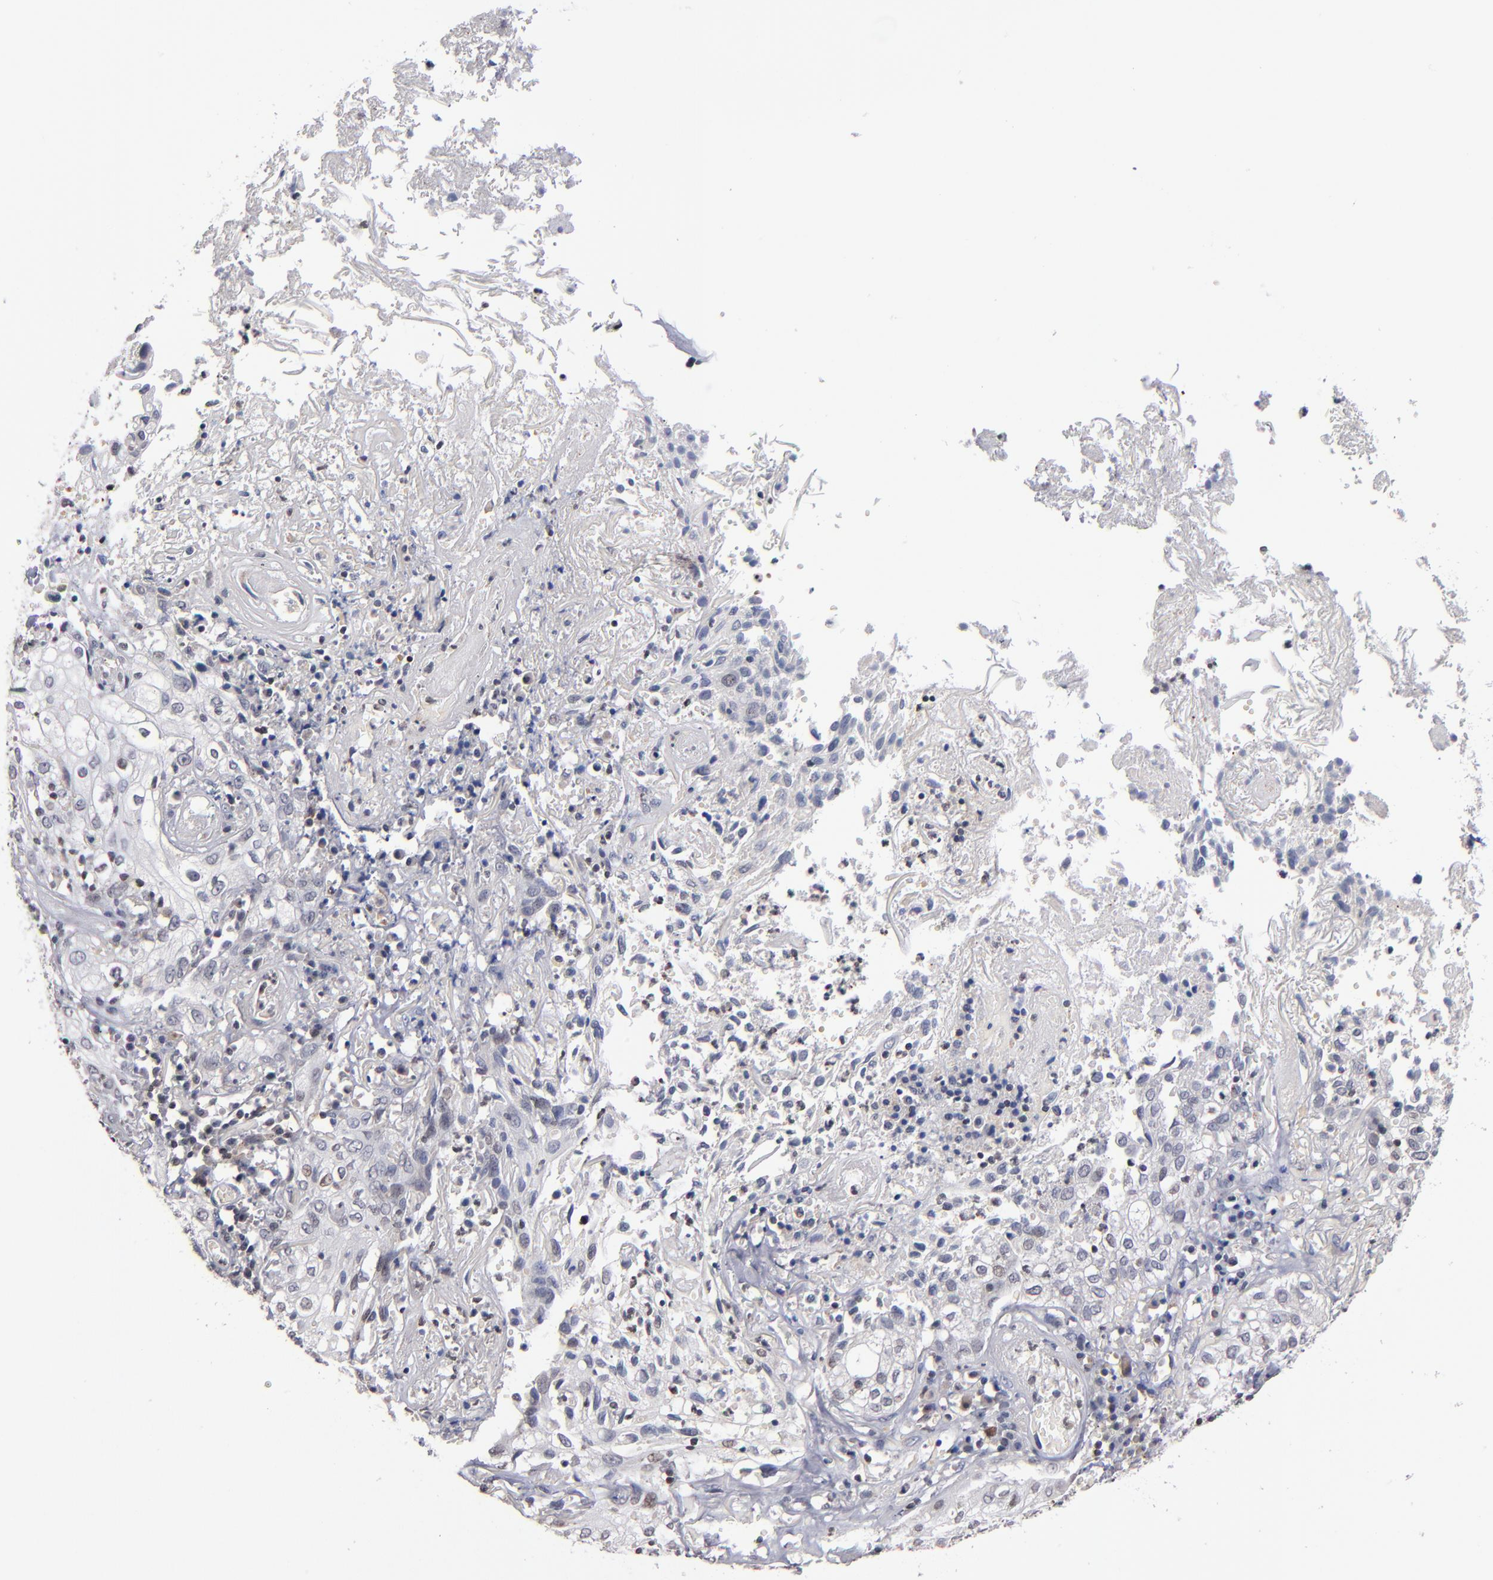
{"staining": {"intensity": "weak", "quantity": "<25%", "location": "nuclear"}, "tissue": "skin cancer", "cell_type": "Tumor cells", "image_type": "cancer", "snomed": [{"axis": "morphology", "description": "Squamous cell carcinoma, NOS"}, {"axis": "topography", "description": "Skin"}], "caption": "High magnification brightfield microscopy of skin cancer (squamous cell carcinoma) stained with DAB (brown) and counterstained with hematoxylin (blue): tumor cells show no significant expression. The staining was performed using DAB to visualize the protein expression in brown, while the nuclei were stained in blue with hematoxylin (Magnification: 20x).", "gene": "ODF2", "patient": {"sex": "male", "age": 65}}